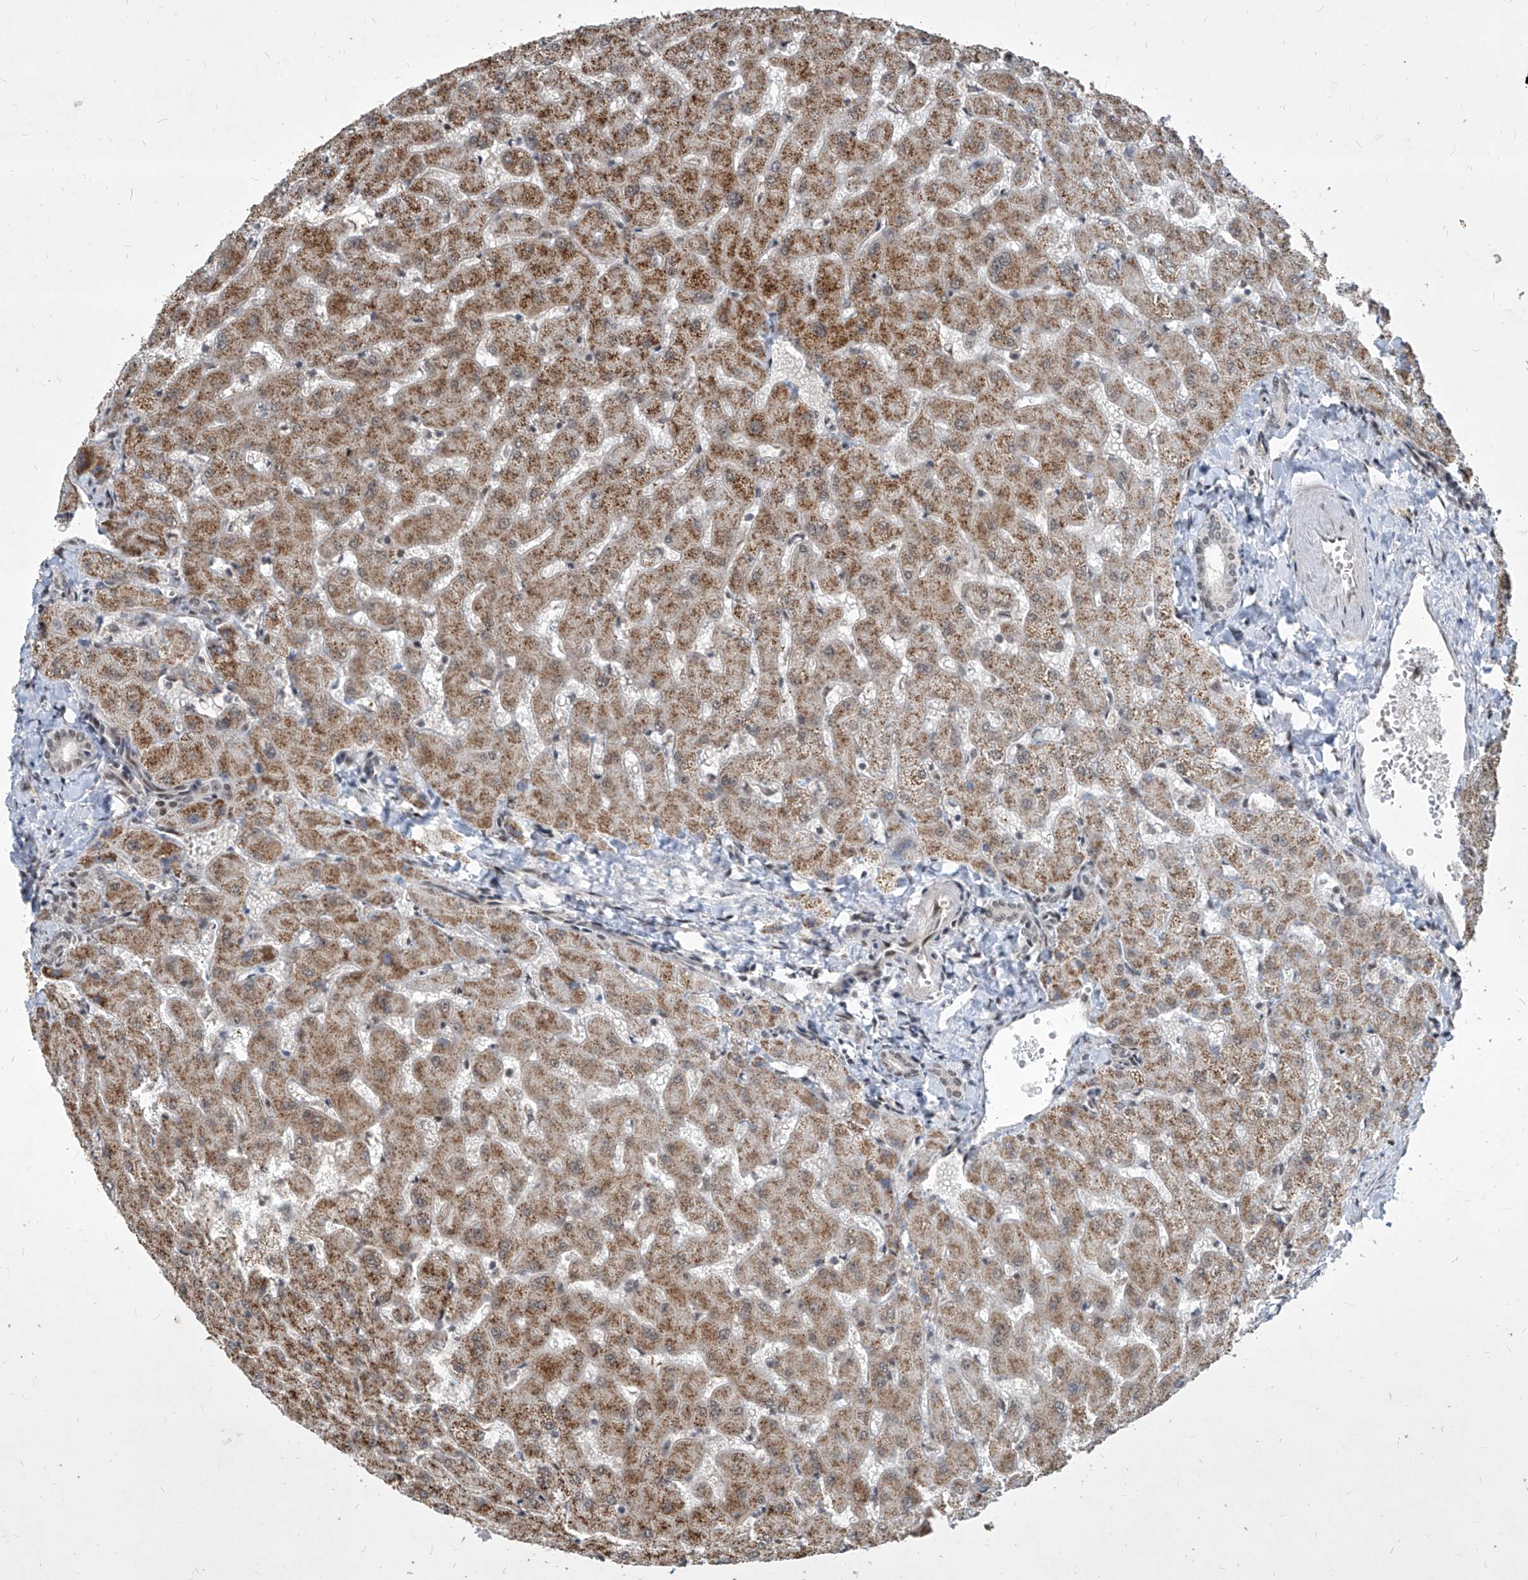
{"staining": {"intensity": "negative", "quantity": "none", "location": "none"}, "tissue": "liver", "cell_type": "Cholangiocytes", "image_type": "normal", "snomed": [{"axis": "morphology", "description": "Normal tissue, NOS"}, {"axis": "topography", "description": "Liver"}], "caption": "Immunohistochemistry (IHC) histopathology image of unremarkable human liver stained for a protein (brown), which shows no positivity in cholangiocytes.", "gene": "IRF2", "patient": {"sex": "female", "age": 63}}